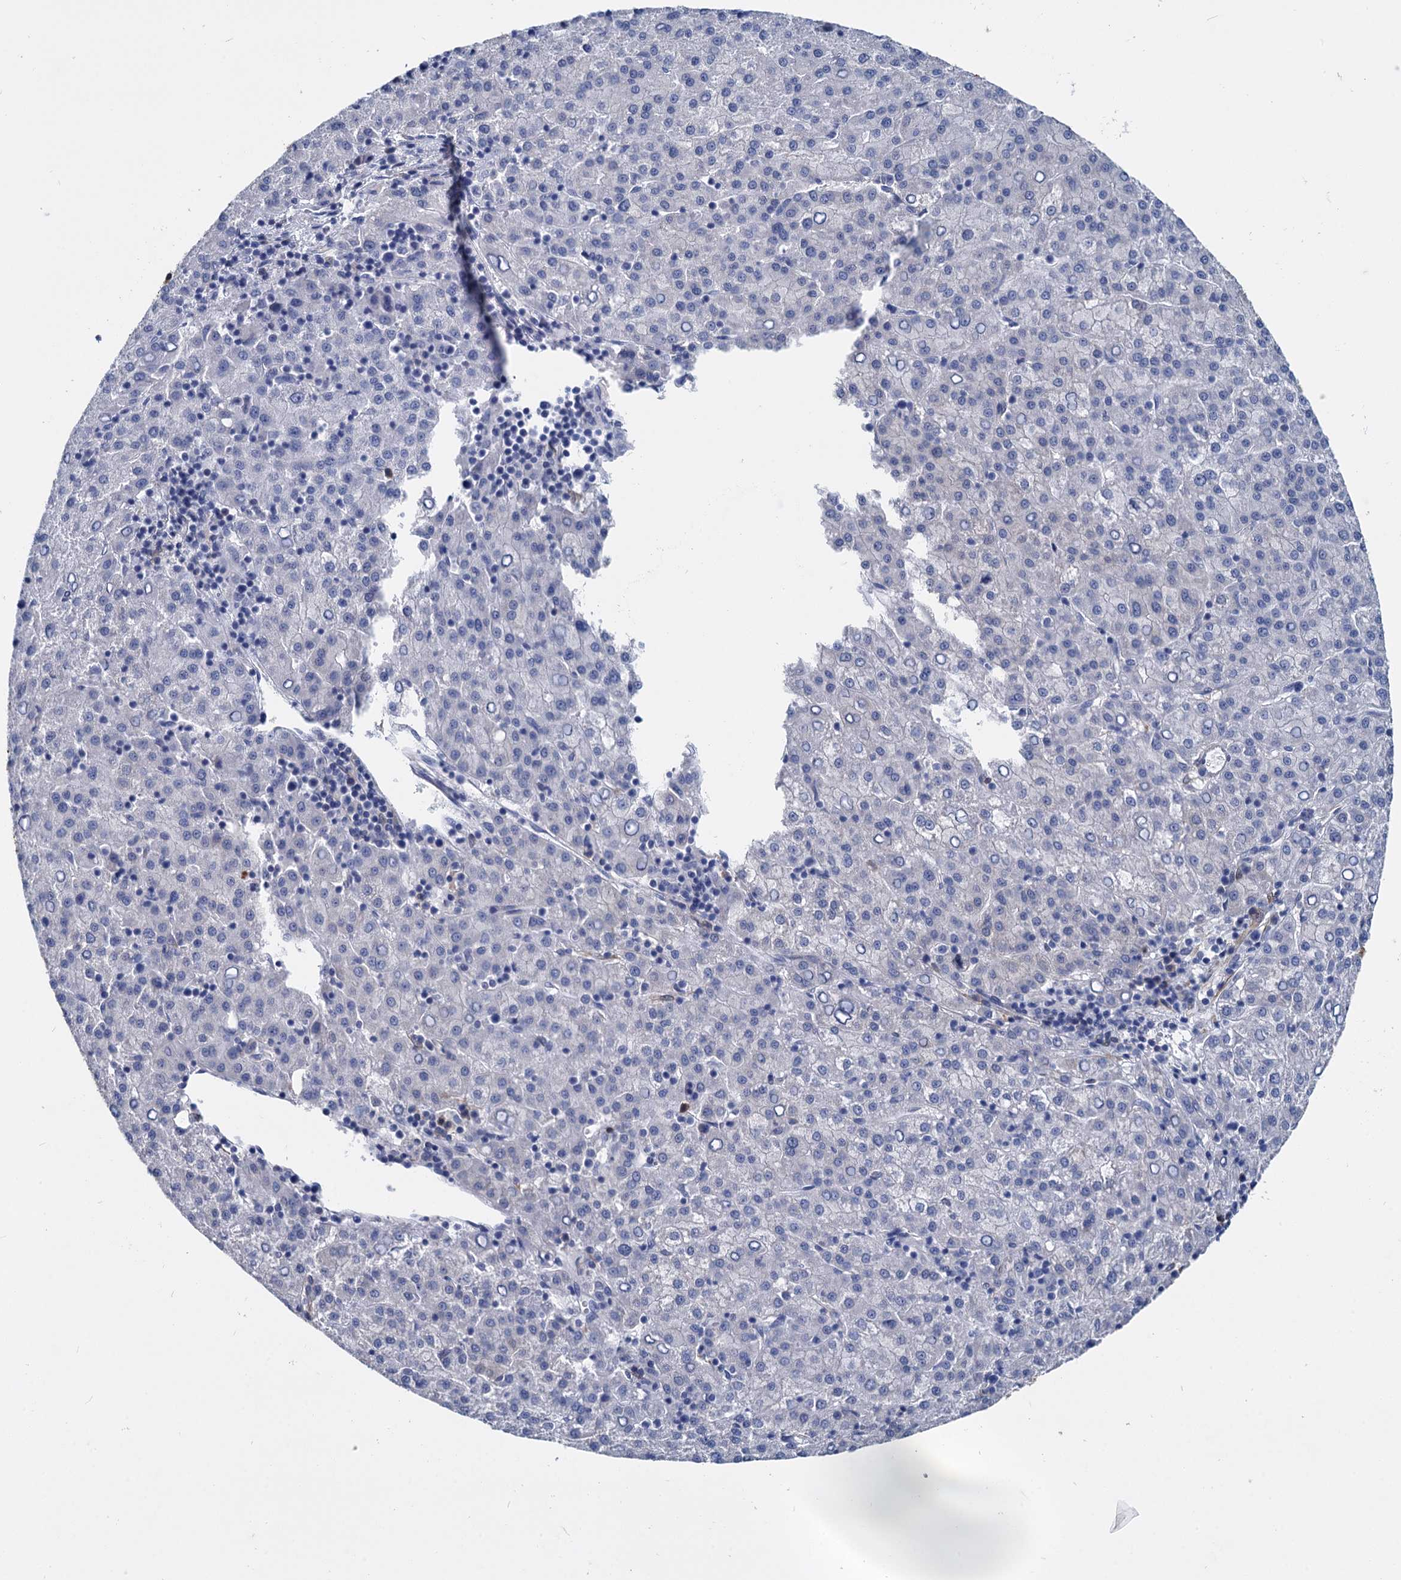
{"staining": {"intensity": "negative", "quantity": "none", "location": "none"}, "tissue": "liver cancer", "cell_type": "Tumor cells", "image_type": "cancer", "snomed": [{"axis": "morphology", "description": "Carcinoma, Hepatocellular, NOS"}, {"axis": "topography", "description": "Liver"}], "caption": "Immunohistochemistry micrograph of hepatocellular carcinoma (liver) stained for a protein (brown), which displays no expression in tumor cells.", "gene": "GSTM3", "patient": {"sex": "female", "age": 58}}